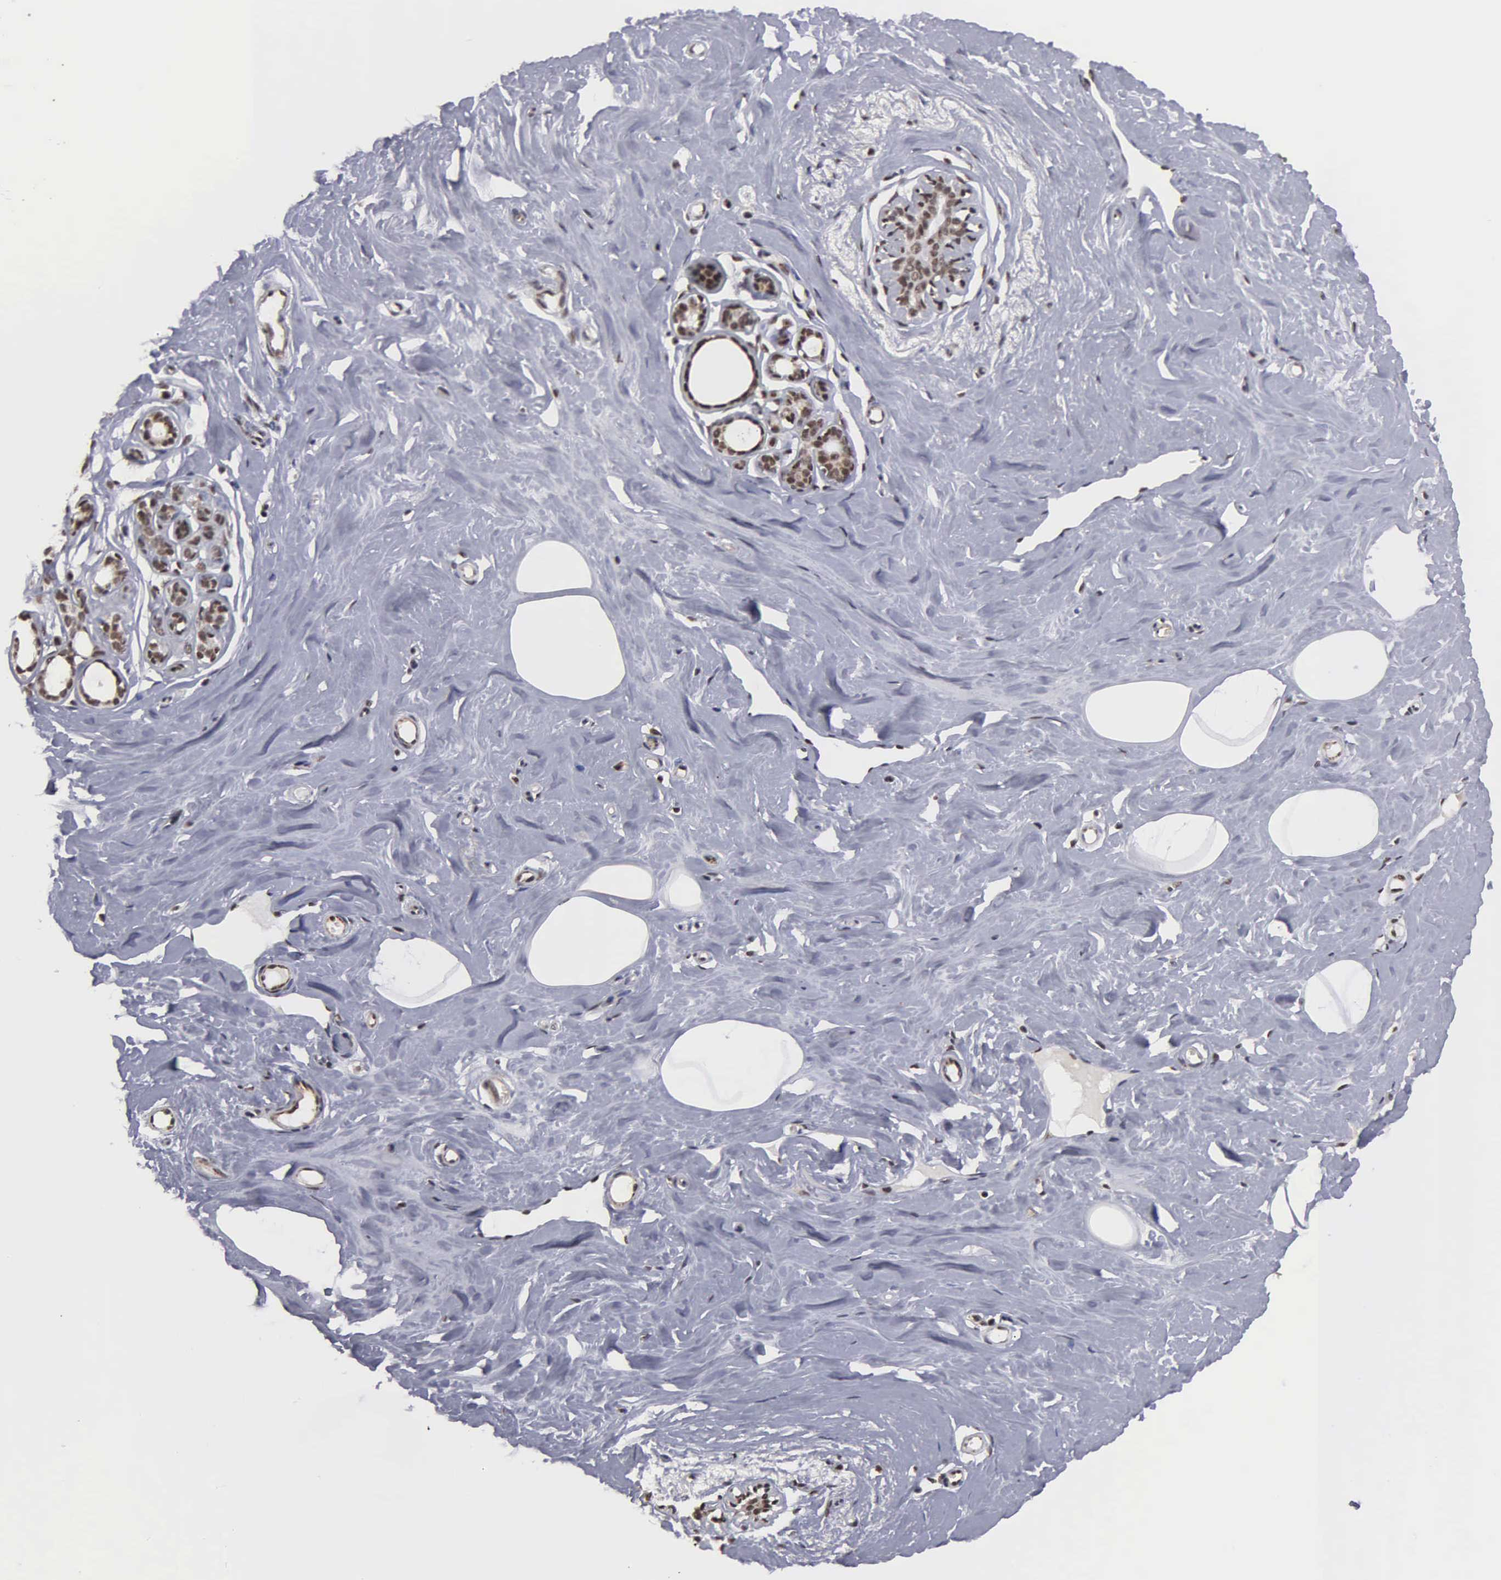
{"staining": {"intensity": "negative", "quantity": "none", "location": "none"}, "tissue": "breast", "cell_type": "Adipocytes", "image_type": "normal", "snomed": [{"axis": "morphology", "description": "Normal tissue, NOS"}, {"axis": "topography", "description": "Breast"}], "caption": "An immunohistochemistry (IHC) image of unremarkable breast is shown. There is no staining in adipocytes of breast. (DAB IHC, high magnification).", "gene": "GTF2A1", "patient": {"sex": "female", "age": 45}}